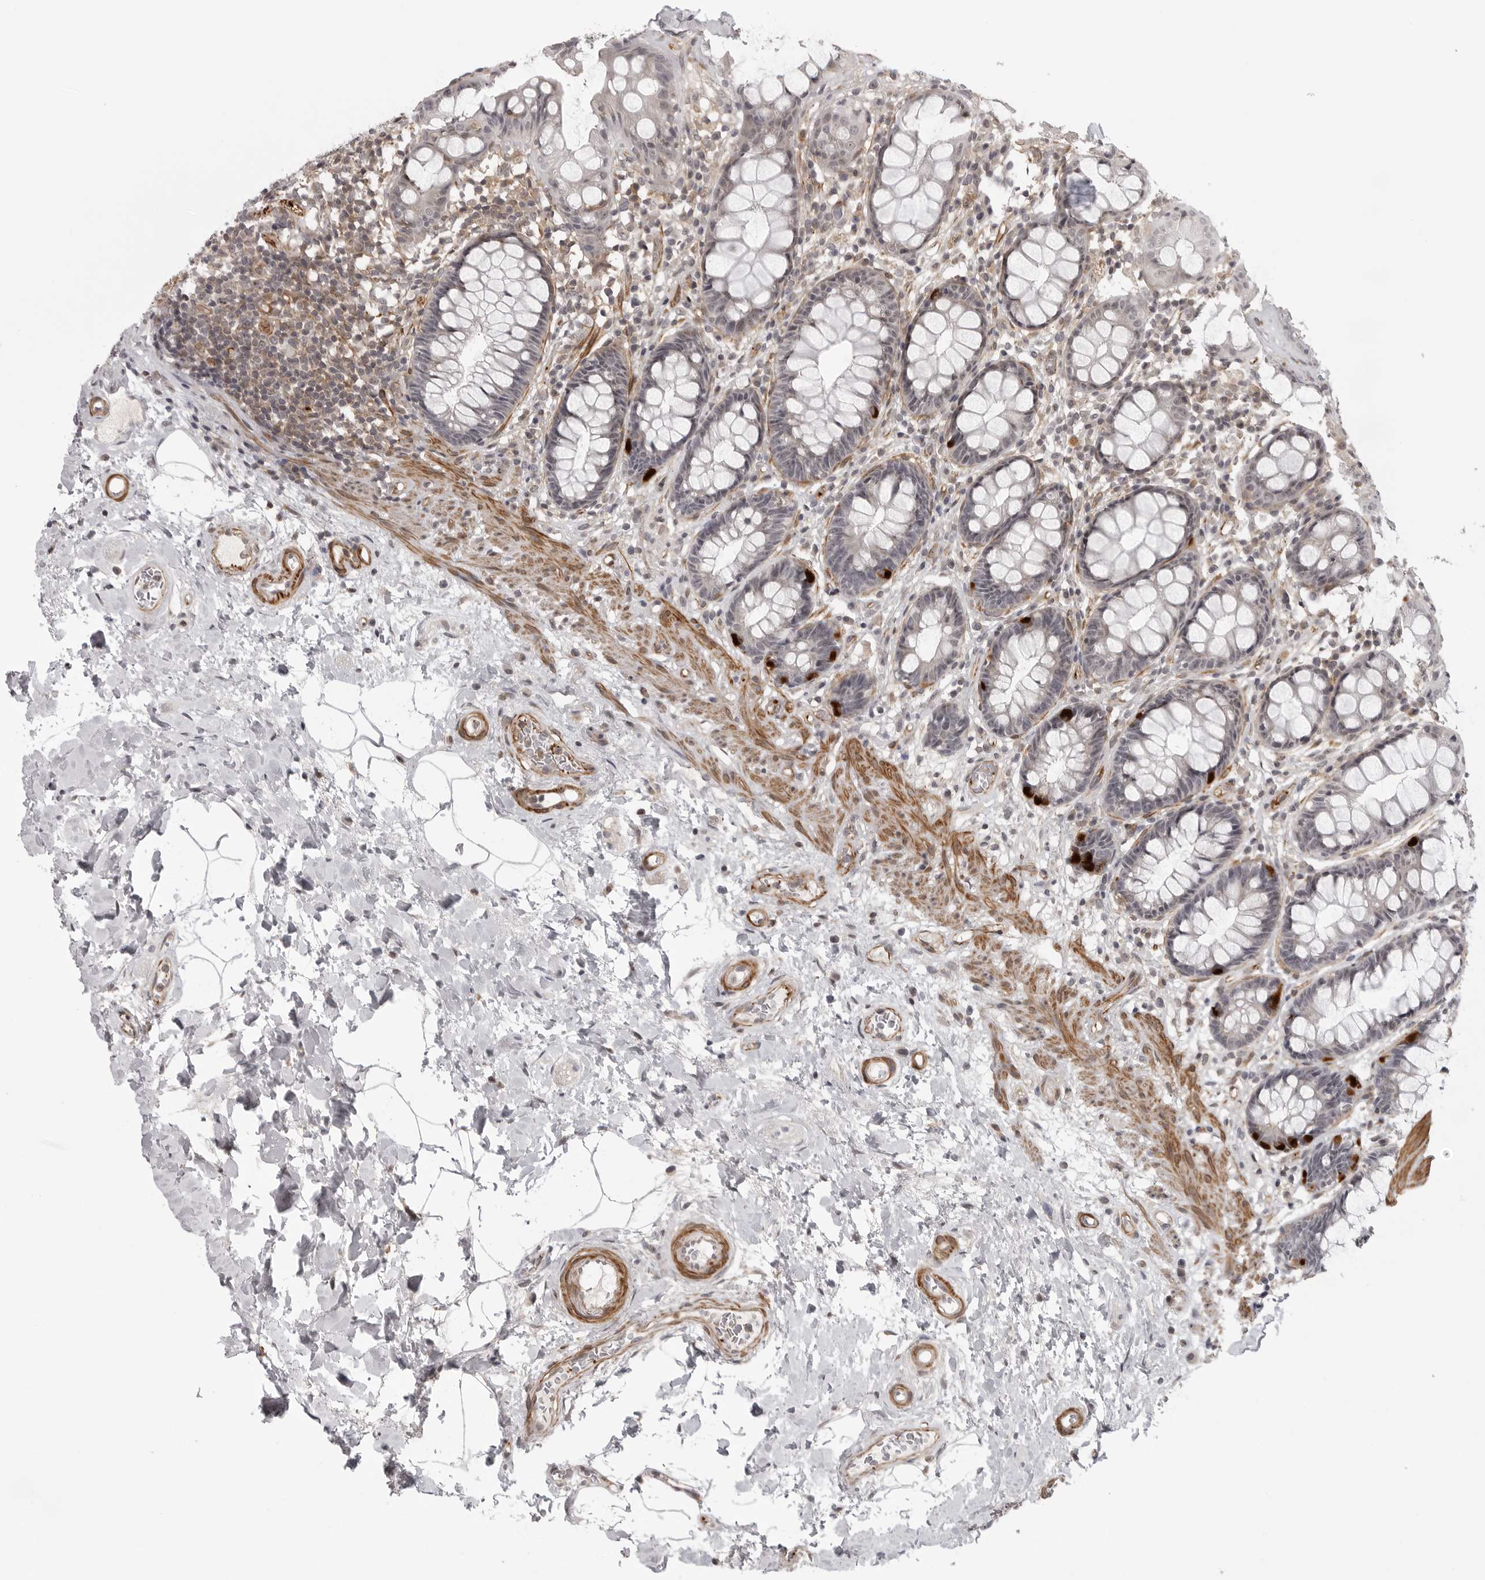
{"staining": {"intensity": "strong", "quantity": "<25%", "location": "cytoplasmic/membranous"}, "tissue": "rectum", "cell_type": "Glandular cells", "image_type": "normal", "snomed": [{"axis": "morphology", "description": "Normal tissue, NOS"}, {"axis": "topography", "description": "Rectum"}], "caption": "Brown immunohistochemical staining in unremarkable human rectum shows strong cytoplasmic/membranous staining in about <25% of glandular cells.", "gene": "TUT4", "patient": {"sex": "male", "age": 64}}